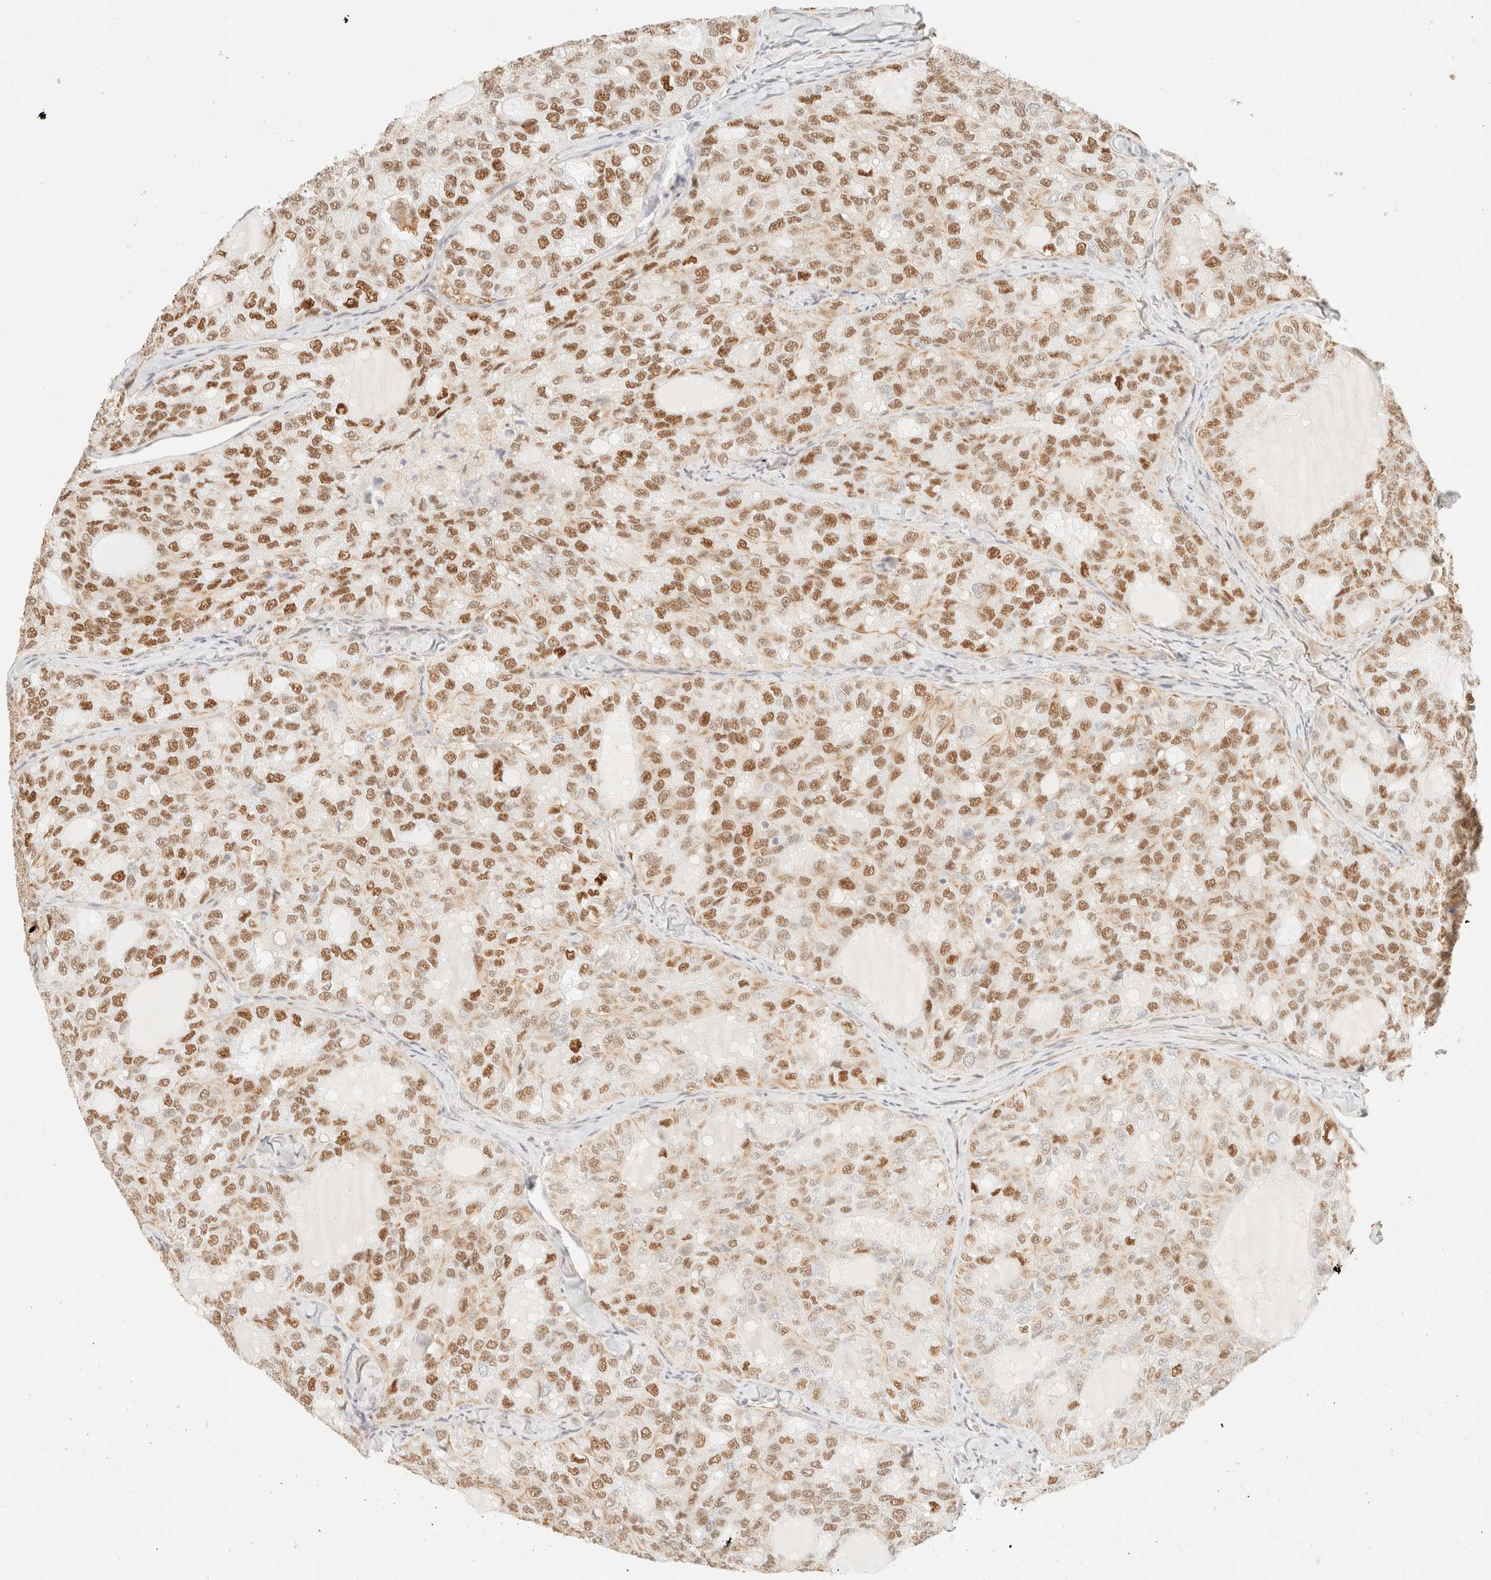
{"staining": {"intensity": "moderate", "quantity": ">75%", "location": "nuclear"}, "tissue": "thyroid cancer", "cell_type": "Tumor cells", "image_type": "cancer", "snomed": [{"axis": "morphology", "description": "Follicular adenoma carcinoma, NOS"}, {"axis": "topography", "description": "Thyroid gland"}], "caption": "Tumor cells reveal medium levels of moderate nuclear expression in approximately >75% of cells in human thyroid follicular adenoma carcinoma.", "gene": "ZSCAN18", "patient": {"sex": "male", "age": 75}}